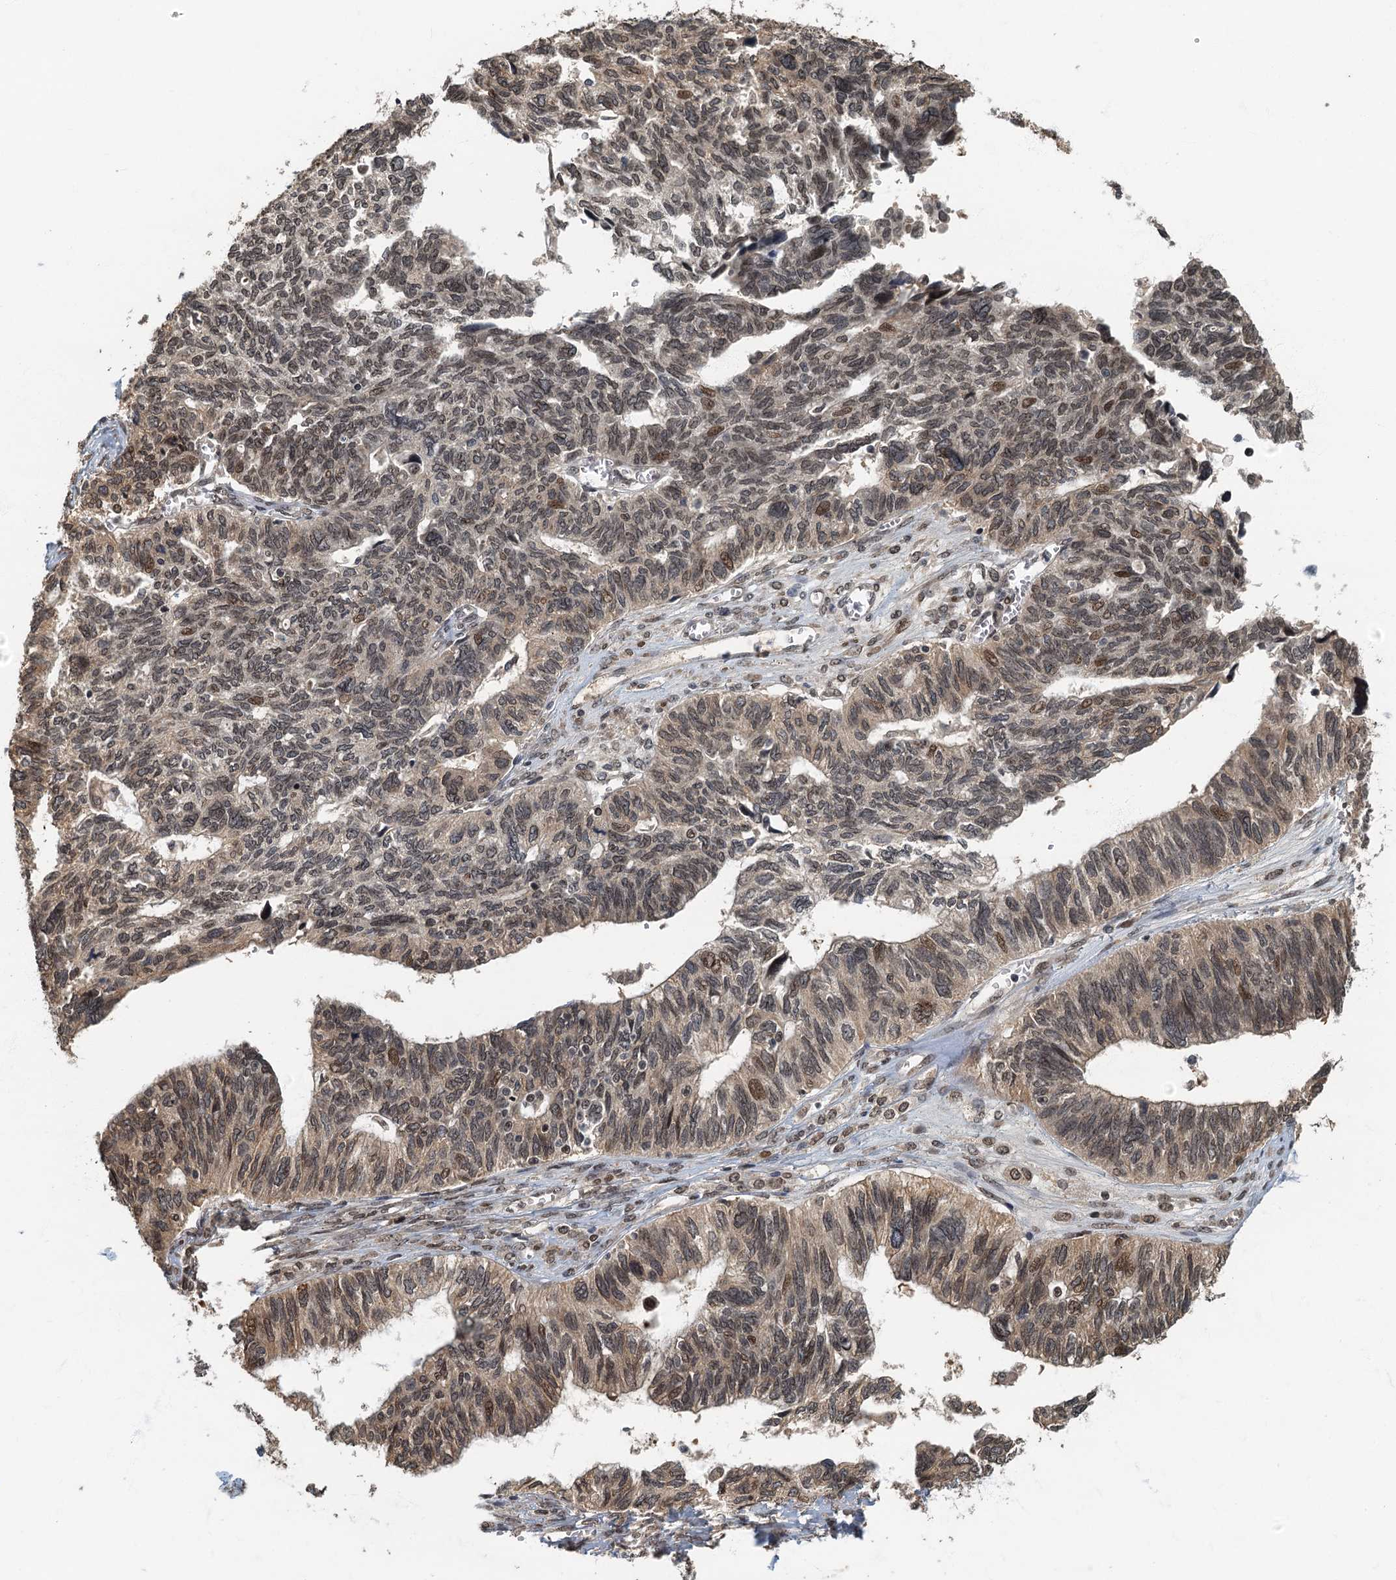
{"staining": {"intensity": "moderate", "quantity": "25%-75%", "location": "nuclear"}, "tissue": "ovarian cancer", "cell_type": "Tumor cells", "image_type": "cancer", "snomed": [{"axis": "morphology", "description": "Cystadenocarcinoma, serous, NOS"}, {"axis": "topography", "description": "Ovary"}], "caption": "Brown immunohistochemical staining in ovarian cancer demonstrates moderate nuclear positivity in about 25%-75% of tumor cells.", "gene": "CKAP2L", "patient": {"sex": "female", "age": 79}}